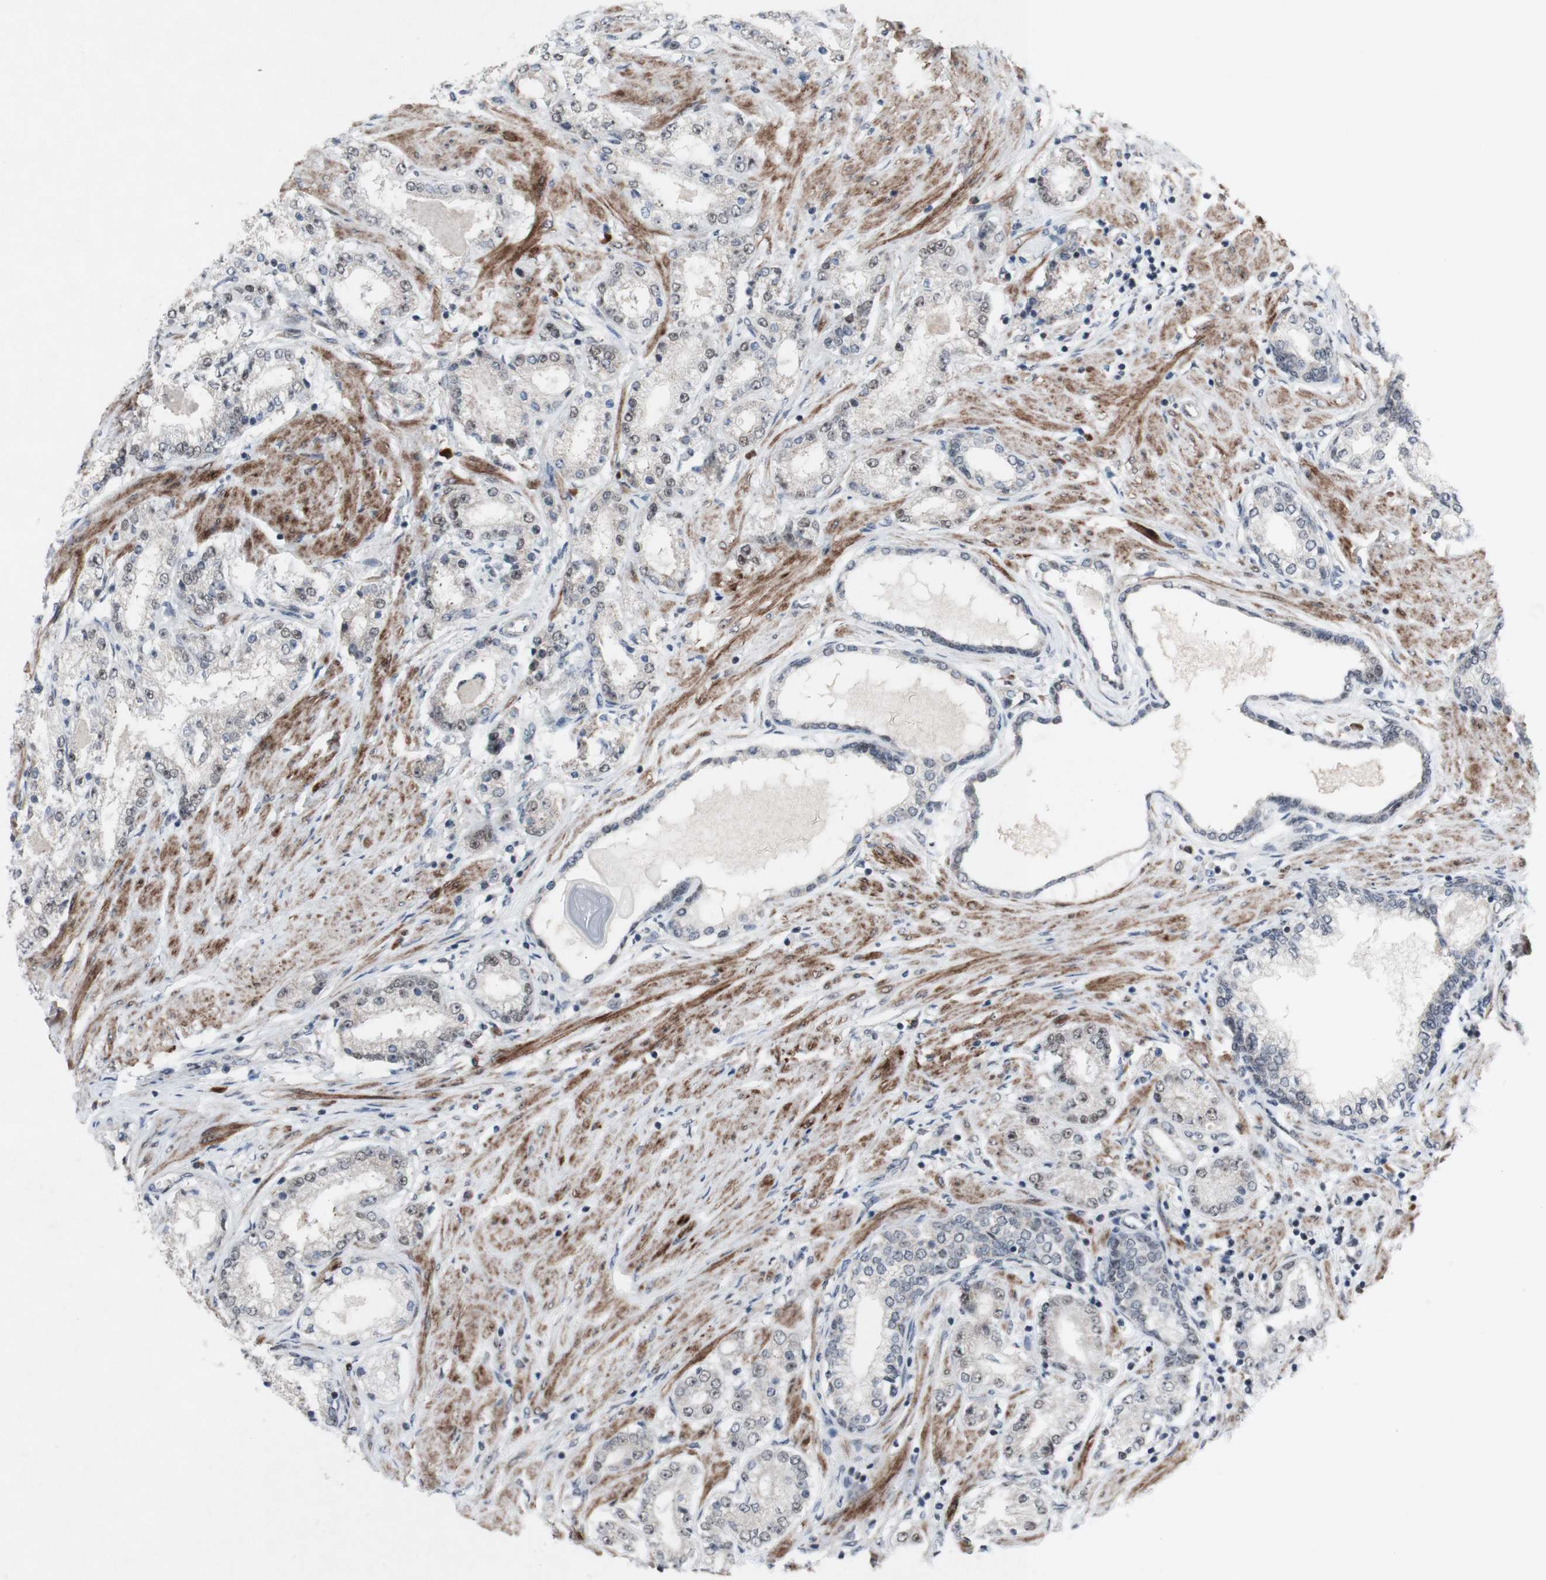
{"staining": {"intensity": "negative", "quantity": "none", "location": "none"}, "tissue": "prostate cancer", "cell_type": "Tumor cells", "image_type": "cancer", "snomed": [{"axis": "morphology", "description": "Adenocarcinoma, Low grade"}, {"axis": "topography", "description": "Prostate"}], "caption": "There is no significant expression in tumor cells of prostate cancer.", "gene": "POLR1A", "patient": {"sex": "male", "age": 63}}